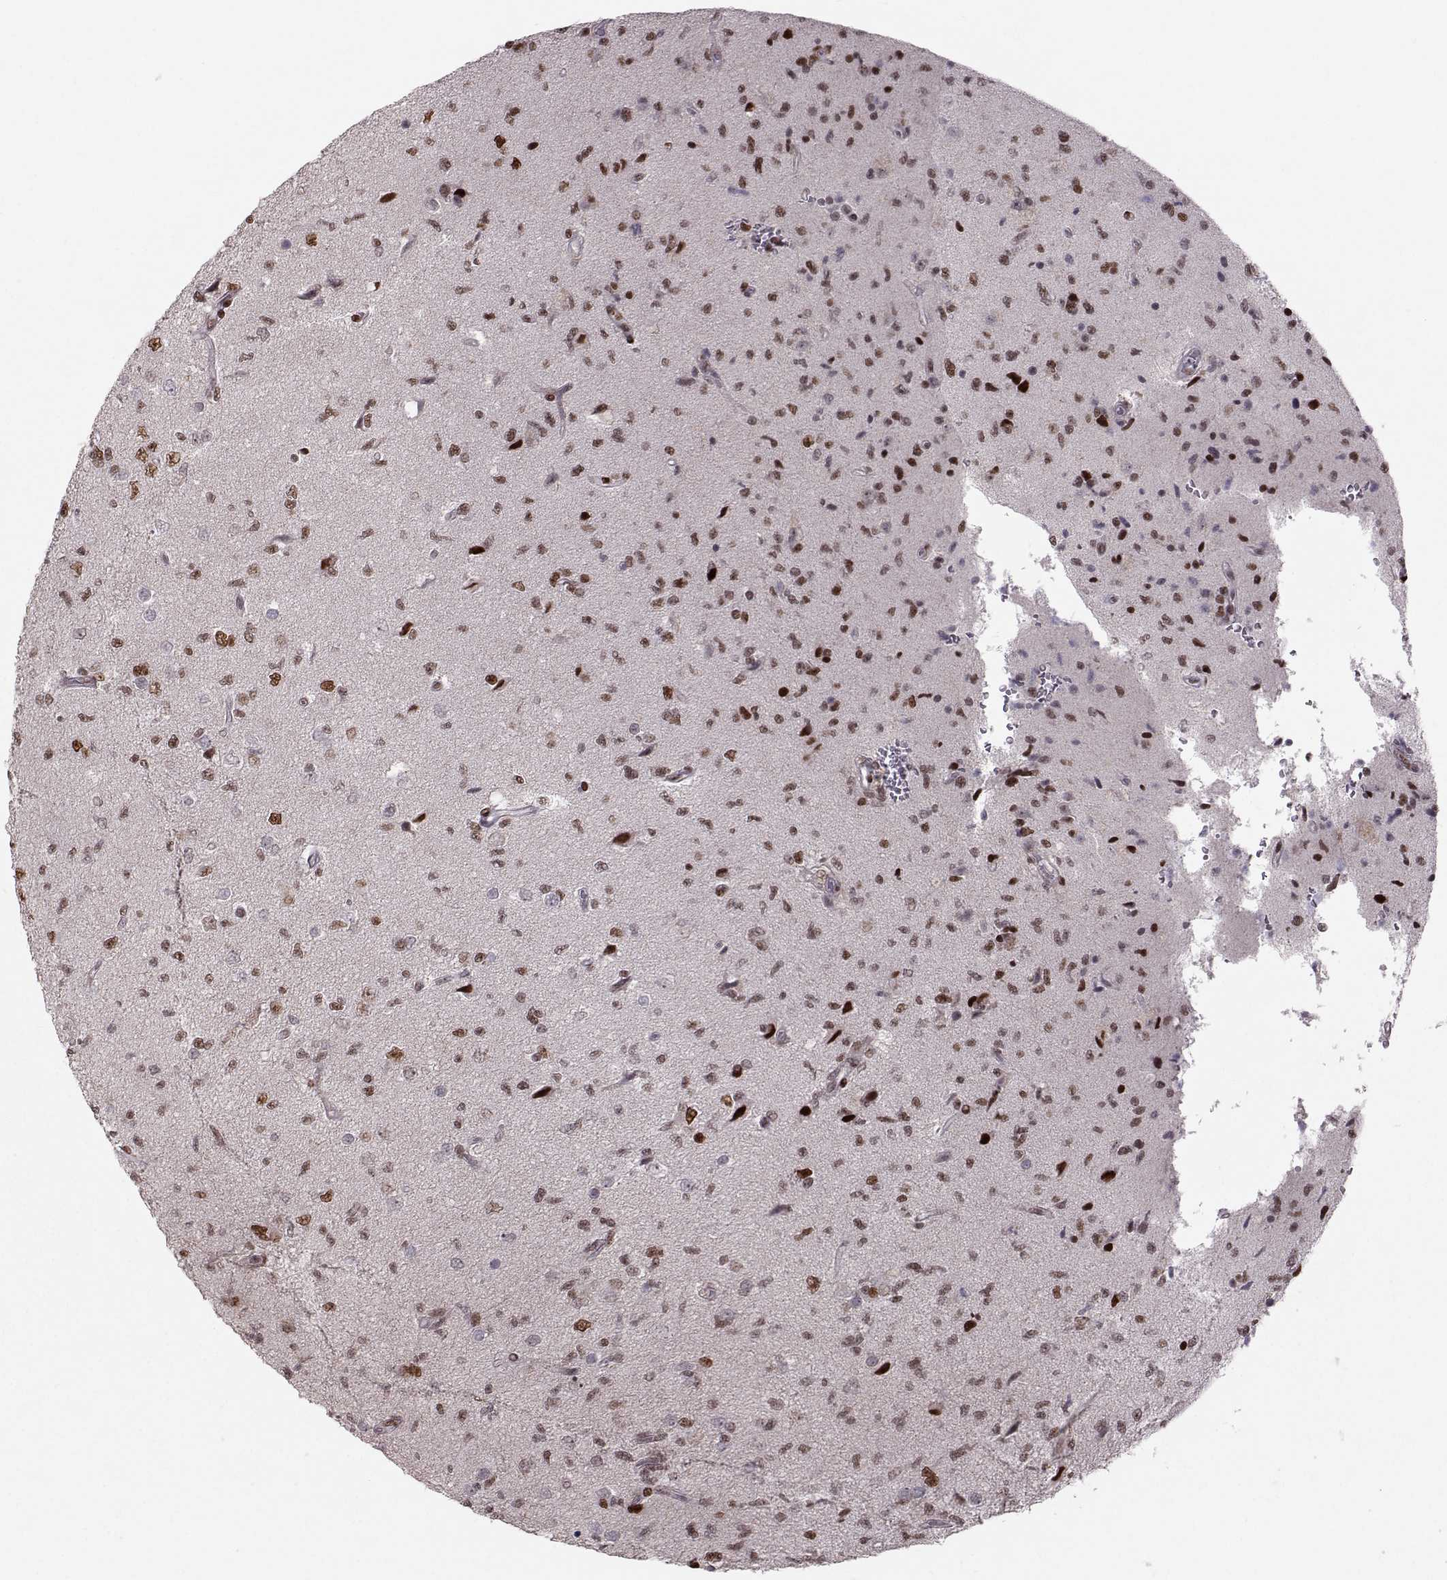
{"staining": {"intensity": "moderate", "quantity": ">75%", "location": "nuclear"}, "tissue": "glioma", "cell_type": "Tumor cells", "image_type": "cancer", "snomed": [{"axis": "morphology", "description": "Glioma, malignant, High grade"}, {"axis": "topography", "description": "Brain"}], "caption": "Glioma was stained to show a protein in brown. There is medium levels of moderate nuclear staining in about >75% of tumor cells.", "gene": "SNAPC2", "patient": {"sex": "male", "age": 56}}